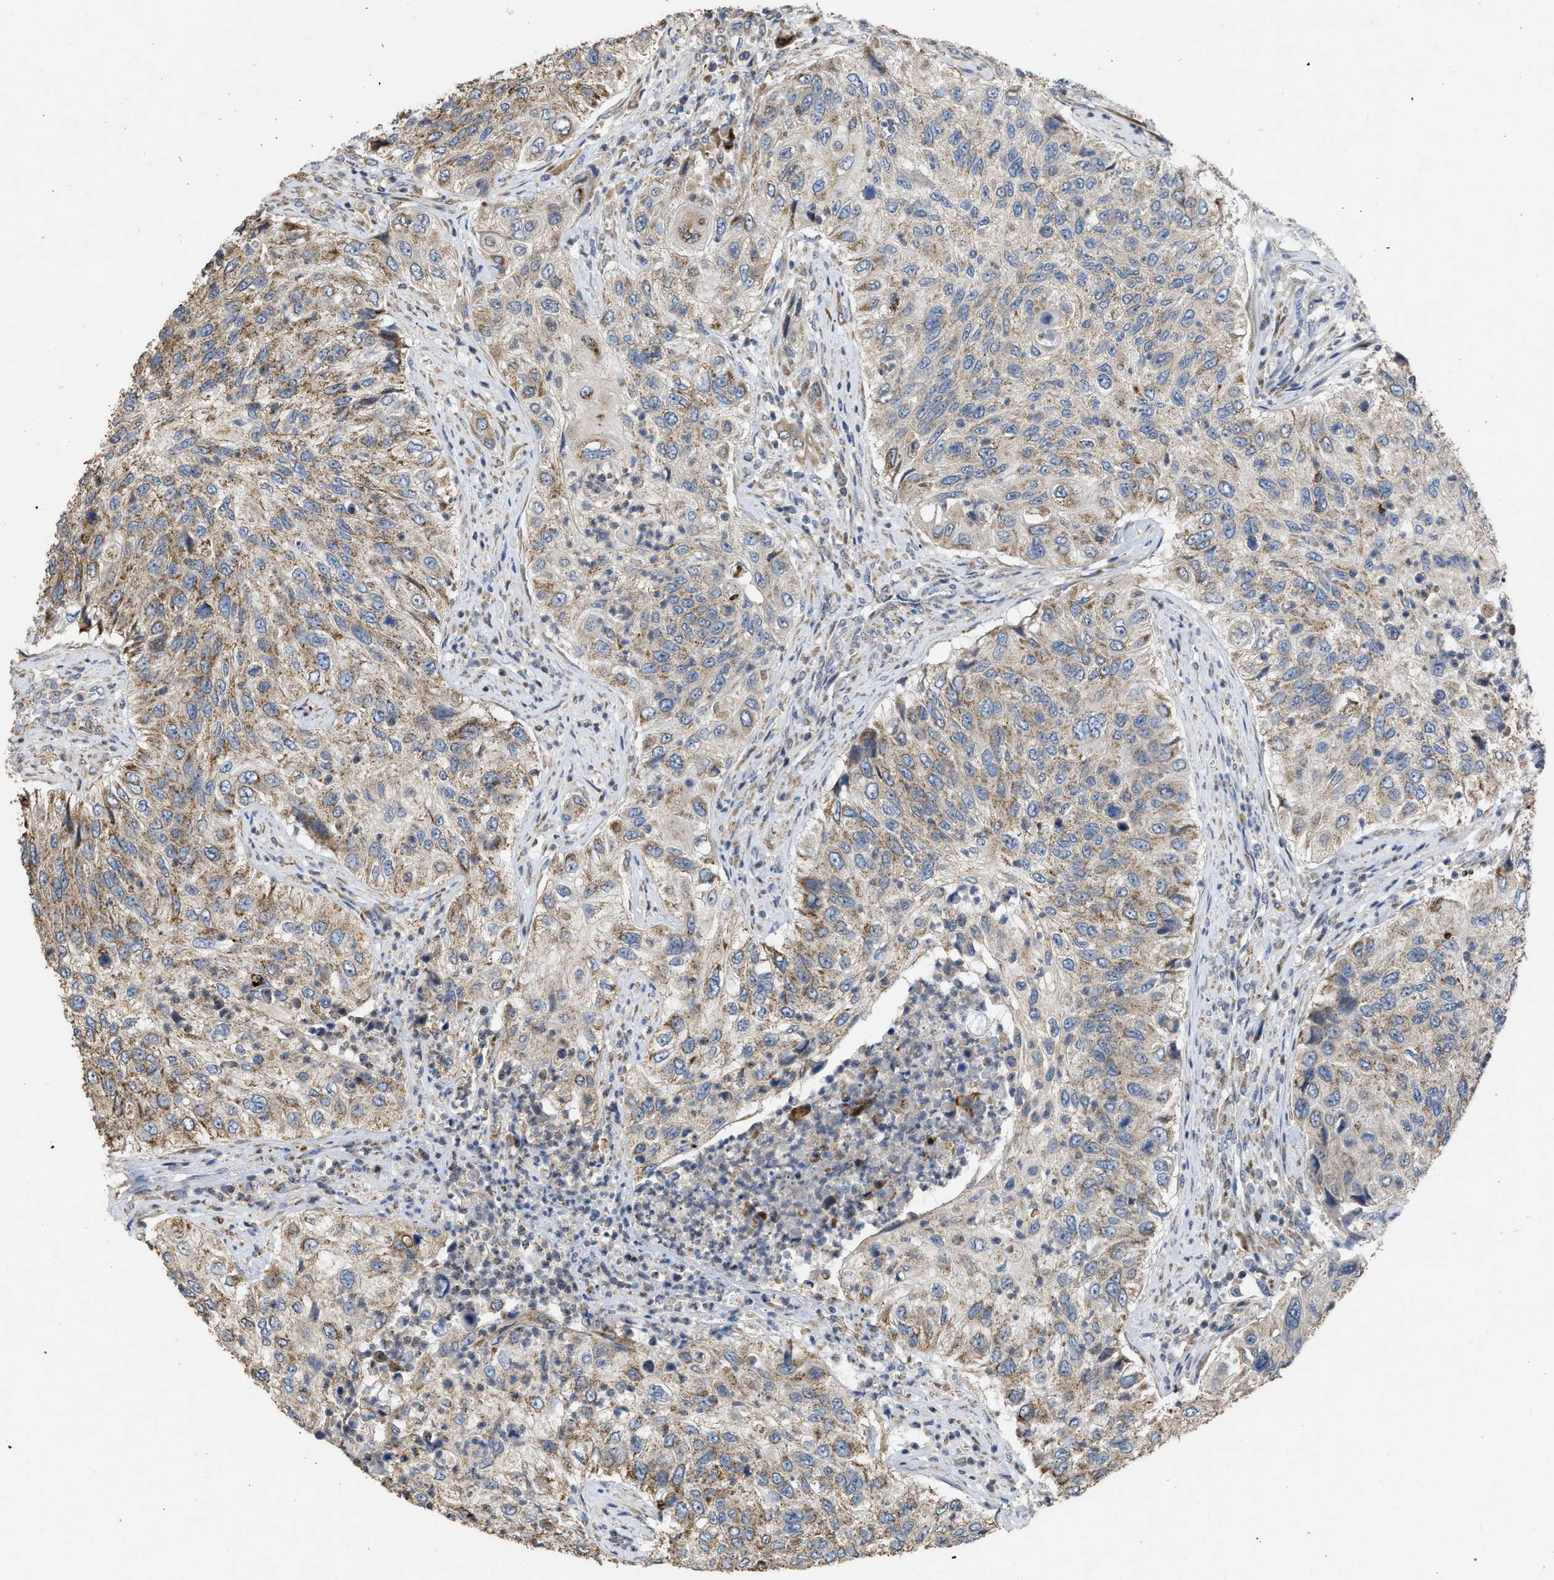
{"staining": {"intensity": "weak", "quantity": ">75%", "location": "cytoplasmic/membranous"}, "tissue": "urothelial cancer", "cell_type": "Tumor cells", "image_type": "cancer", "snomed": [{"axis": "morphology", "description": "Urothelial carcinoma, High grade"}, {"axis": "topography", "description": "Urinary bladder"}], "caption": "An immunohistochemistry (IHC) micrograph of neoplastic tissue is shown. Protein staining in brown highlights weak cytoplasmic/membranous positivity in urothelial cancer within tumor cells.", "gene": "AK2", "patient": {"sex": "female", "age": 60}}